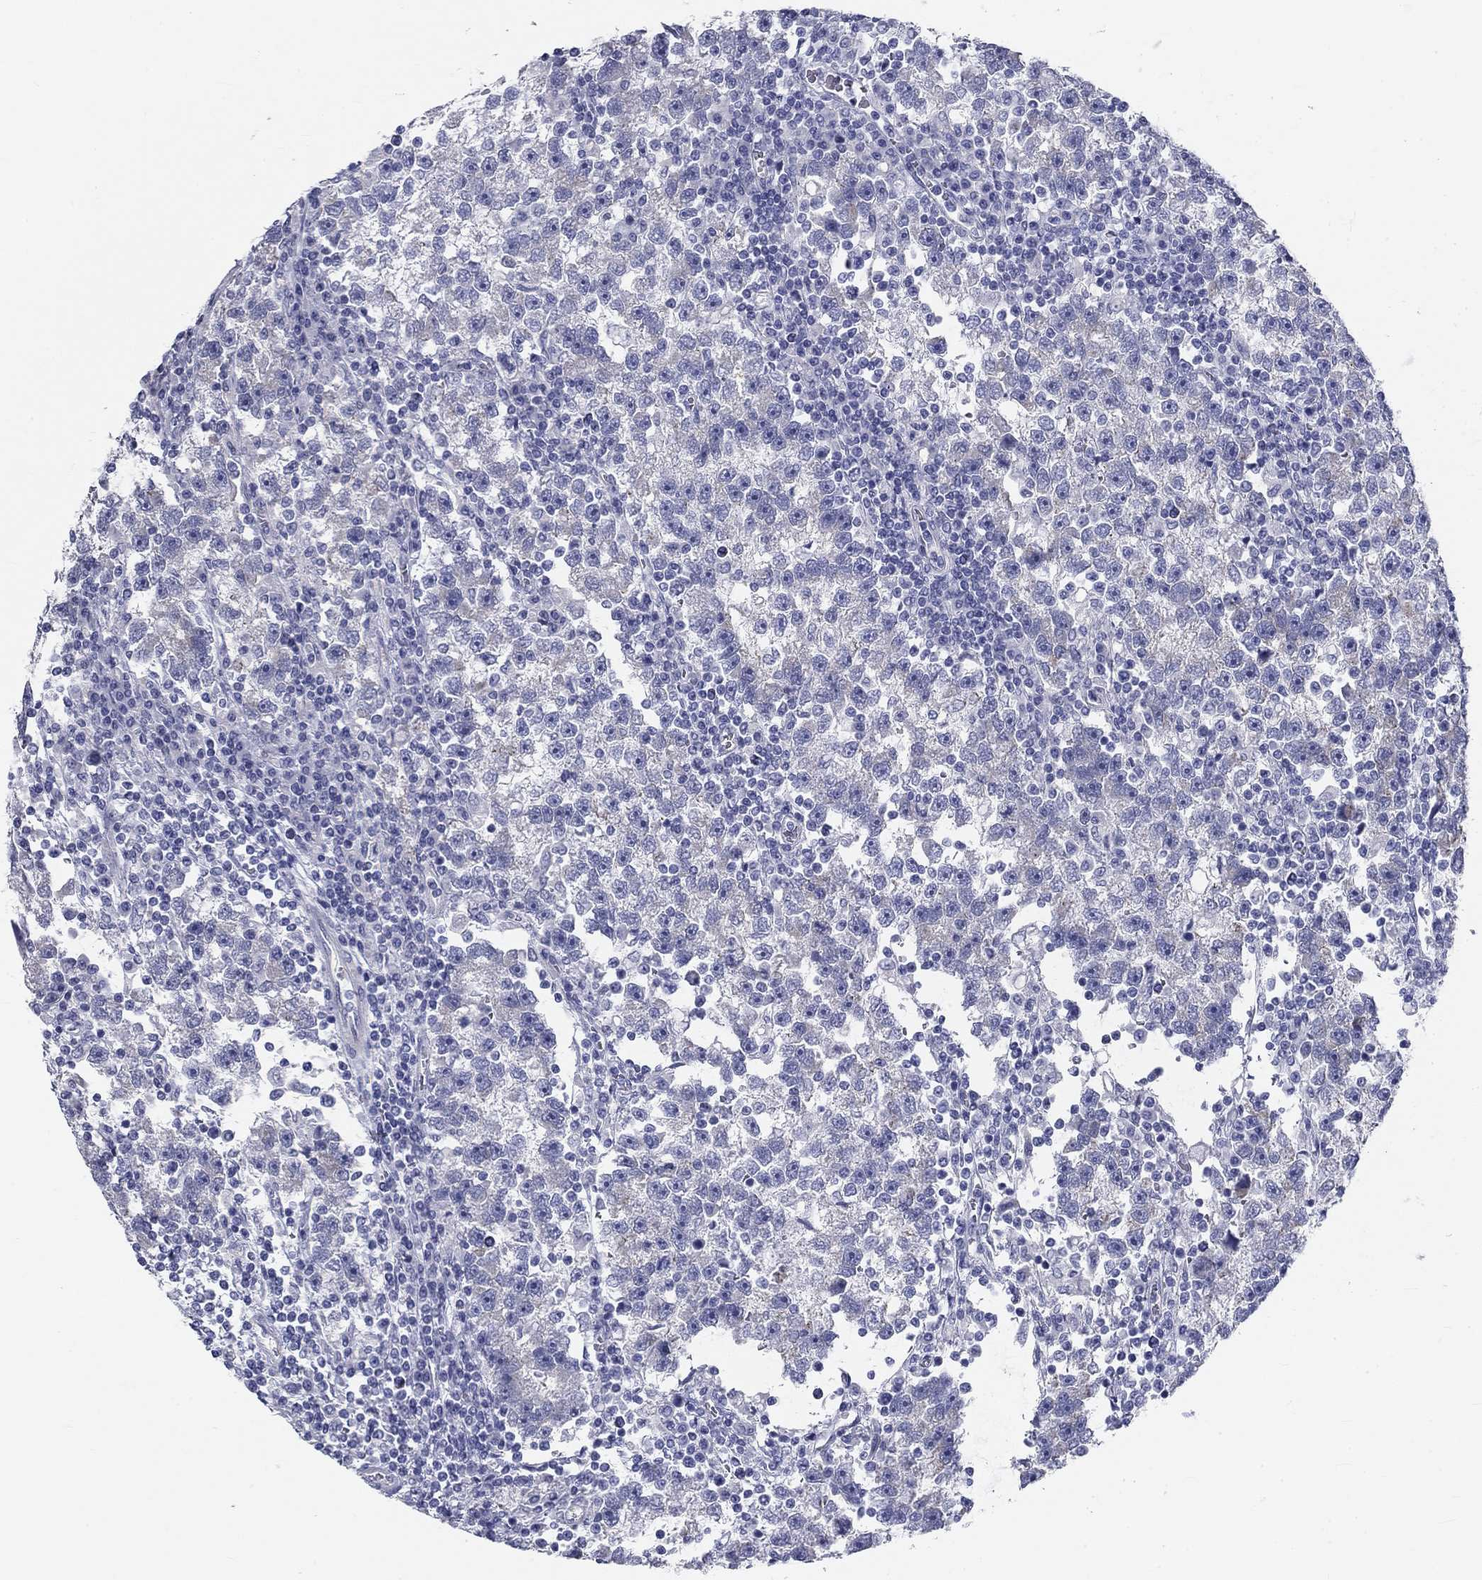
{"staining": {"intensity": "negative", "quantity": "none", "location": "none"}, "tissue": "testis cancer", "cell_type": "Tumor cells", "image_type": "cancer", "snomed": [{"axis": "morphology", "description": "Seminoma, NOS"}, {"axis": "topography", "description": "Testis"}], "caption": "The immunohistochemistry histopathology image has no significant positivity in tumor cells of testis cancer tissue. (DAB IHC visualized using brightfield microscopy, high magnification).", "gene": "GALNTL5", "patient": {"sex": "male", "age": 47}}